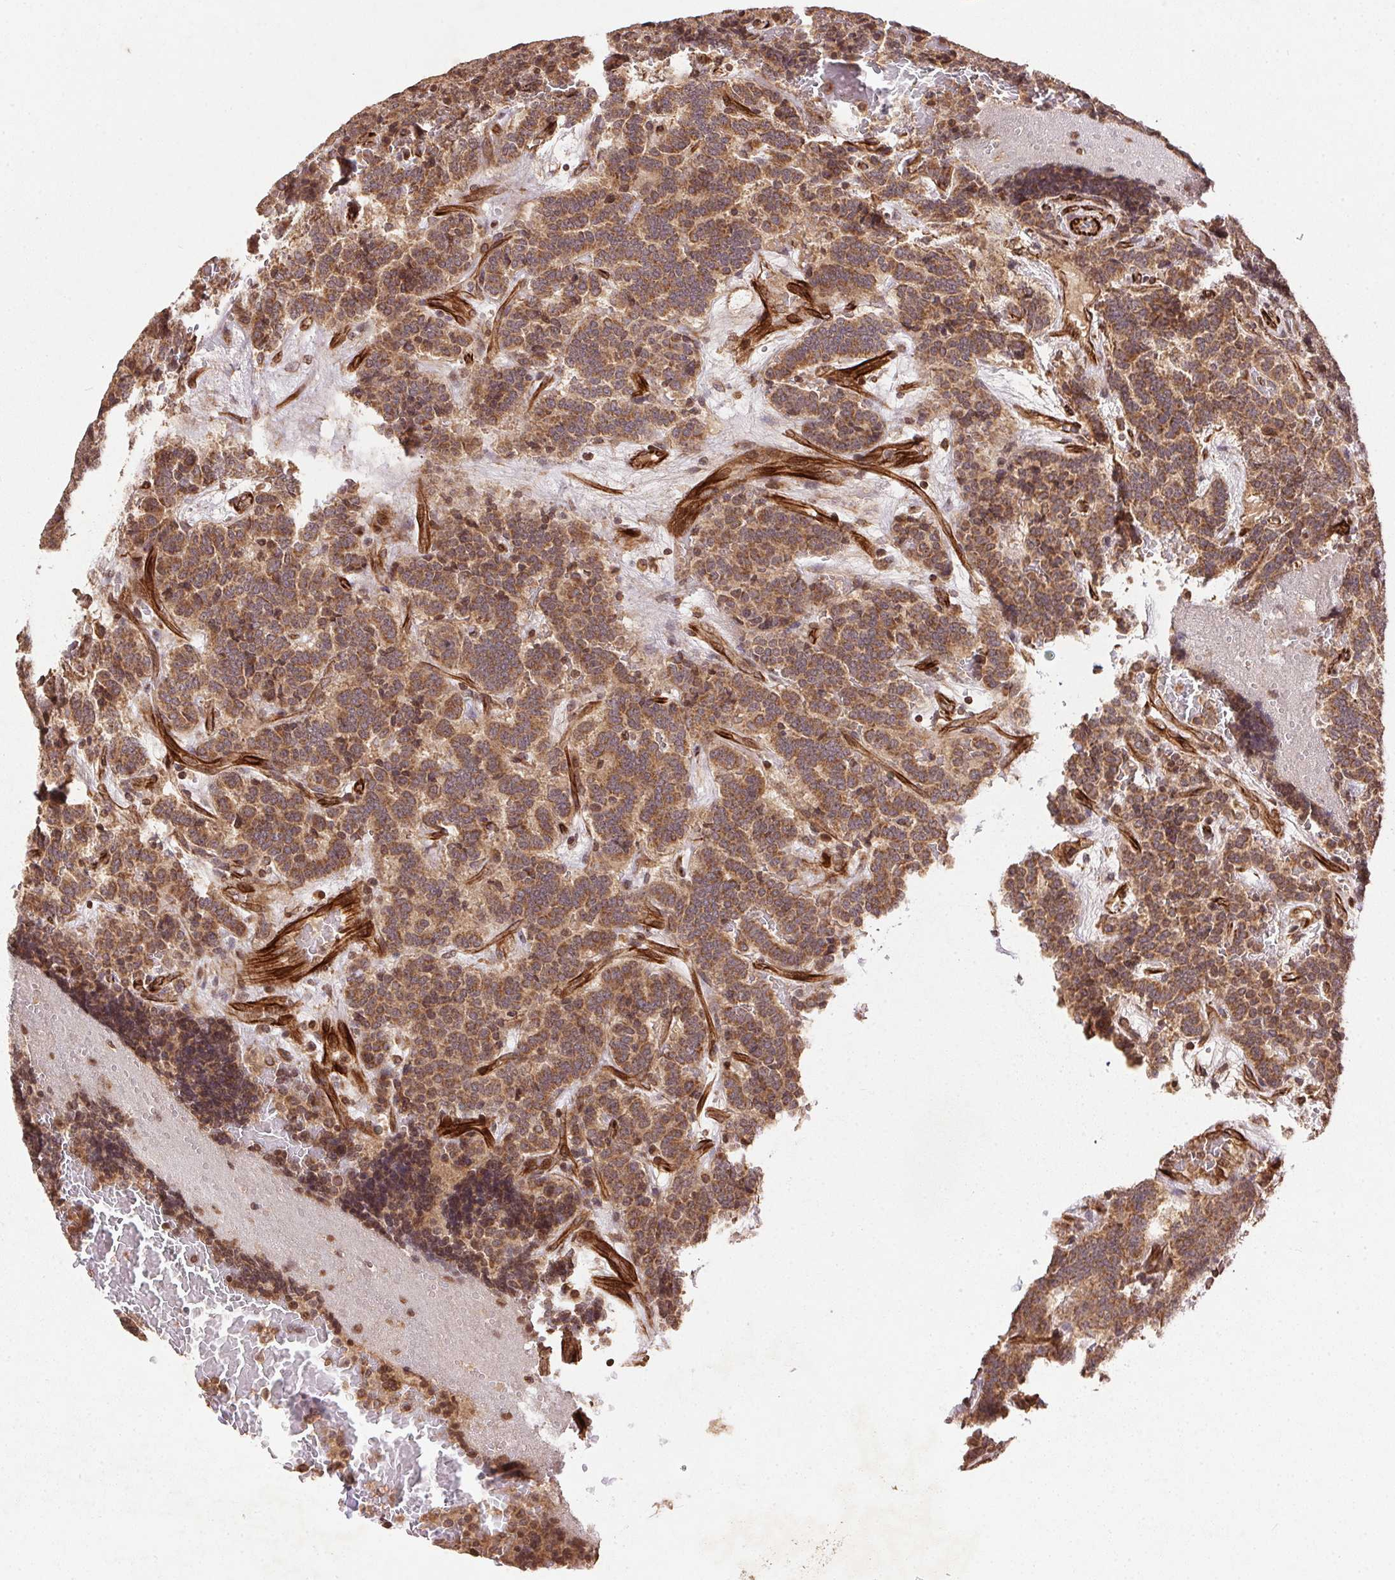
{"staining": {"intensity": "moderate", "quantity": ">75%", "location": "cytoplasmic/membranous"}, "tissue": "carcinoid", "cell_type": "Tumor cells", "image_type": "cancer", "snomed": [{"axis": "morphology", "description": "Carcinoid, malignant, NOS"}, {"axis": "topography", "description": "Pancreas"}], "caption": "Protein expression by IHC reveals moderate cytoplasmic/membranous expression in approximately >75% of tumor cells in malignant carcinoid. Ihc stains the protein of interest in brown and the nuclei are stained blue.", "gene": "SPRED2", "patient": {"sex": "male", "age": 36}}